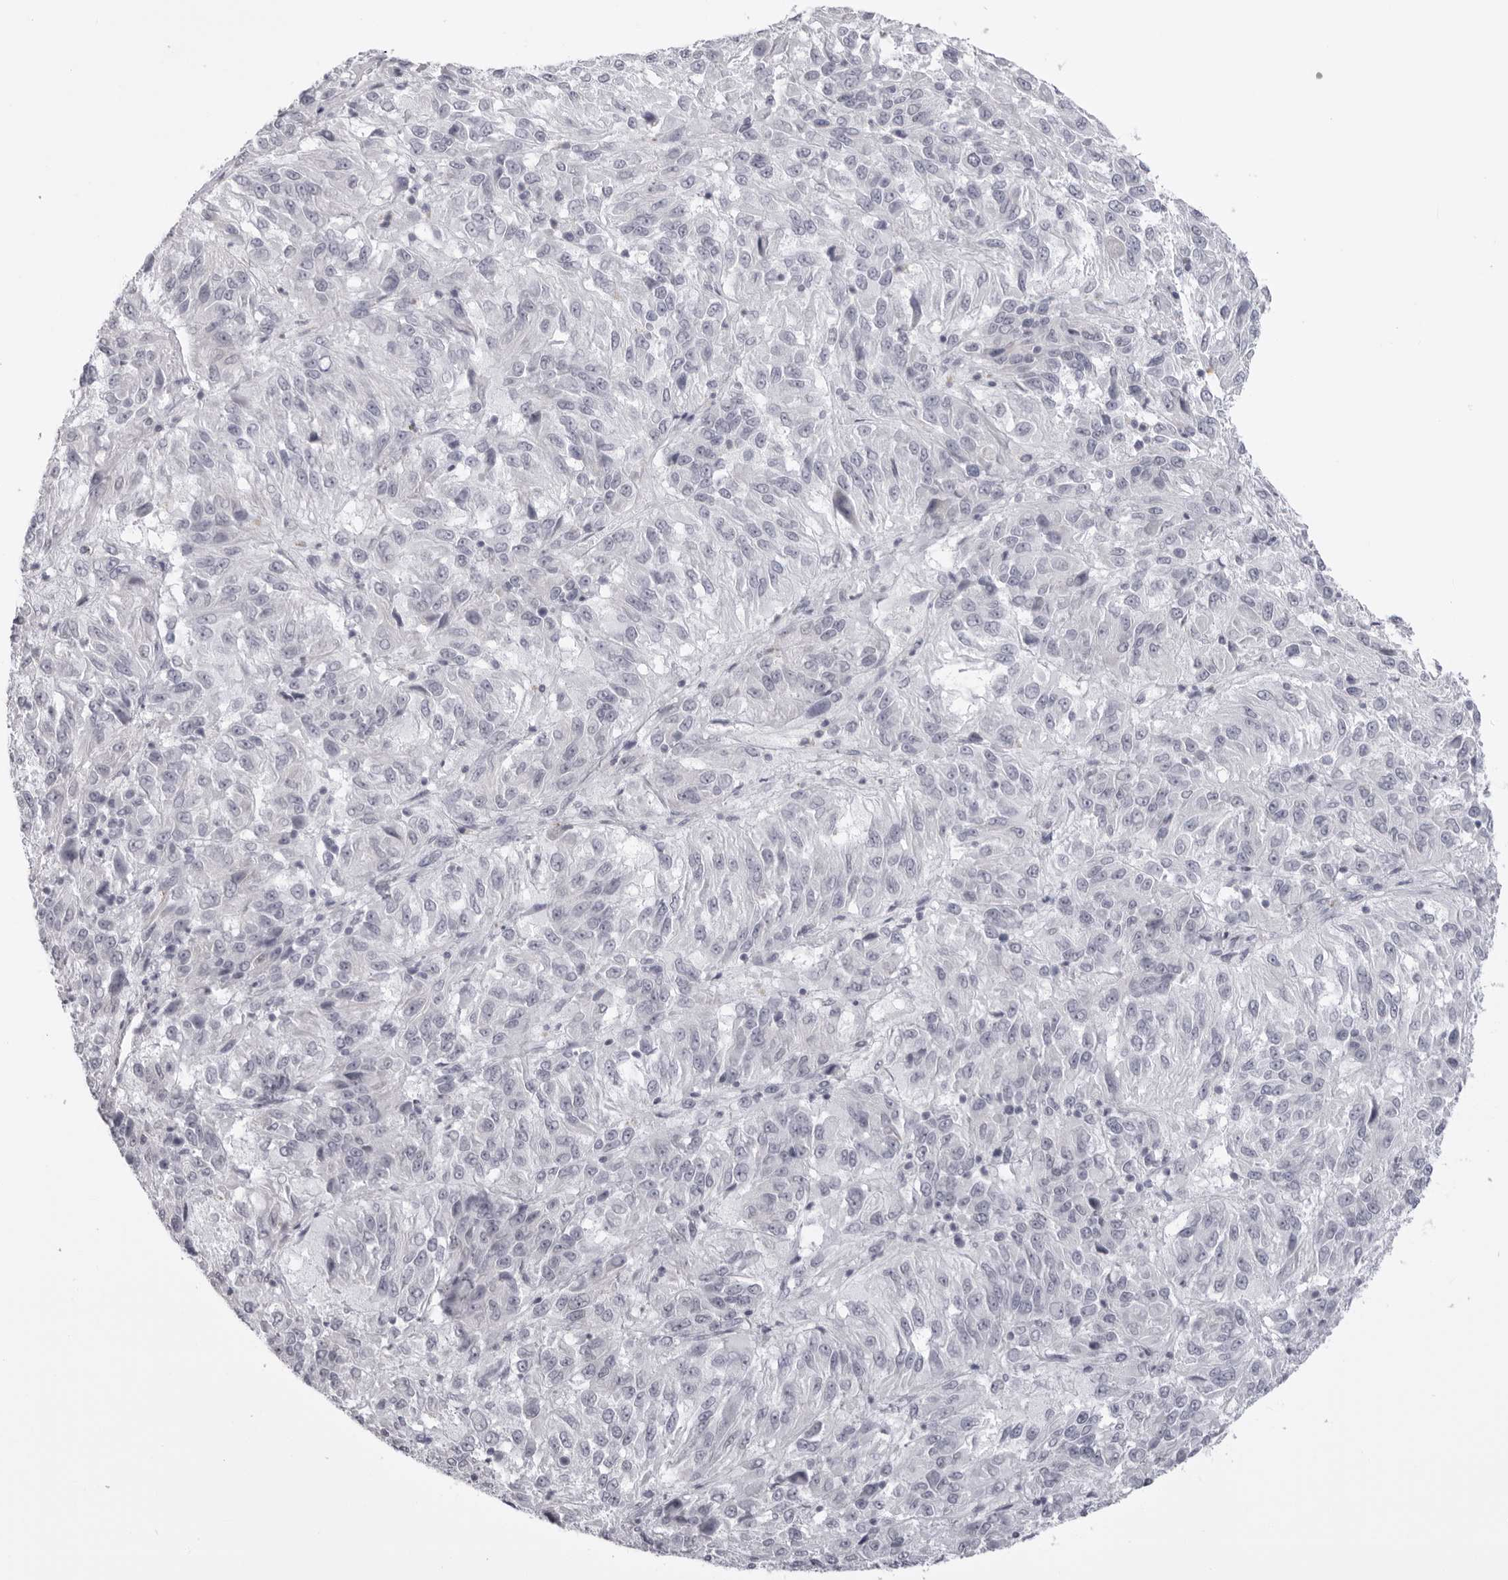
{"staining": {"intensity": "negative", "quantity": "none", "location": "none"}, "tissue": "melanoma", "cell_type": "Tumor cells", "image_type": "cancer", "snomed": [{"axis": "morphology", "description": "Malignant melanoma, Metastatic site"}, {"axis": "topography", "description": "Lung"}], "caption": "Immunohistochemistry (IHC) photomicrograph of neoplastic tissue: human malignant melanoma (metastatic site) stained with DAB (3,3'-diaminobenzidine) shows no significant protein positivity in tumor cells.", "gene": "DNALI1", "patient": {"sex": "male", "age": 64}}